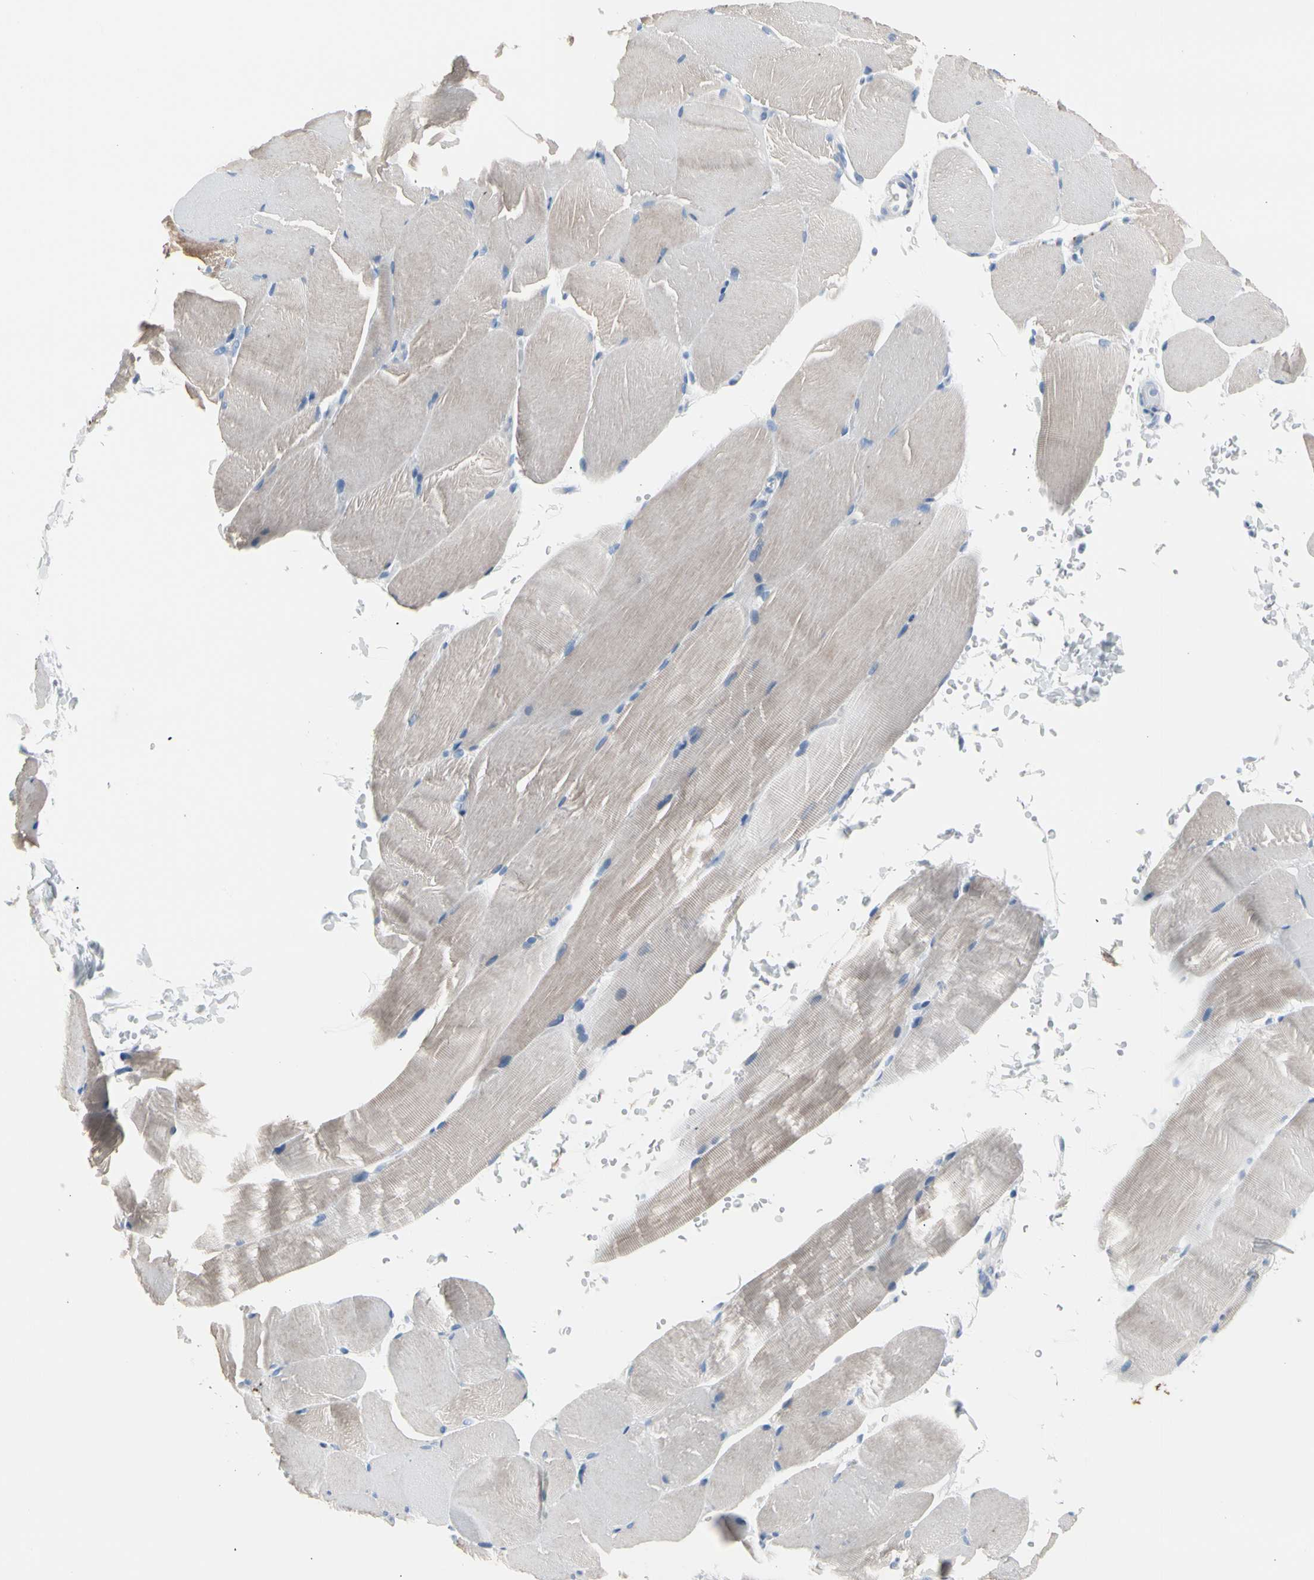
{"staining": {"intensity": "weak", "quantity": ">75%", "location": "cytoplasmic/membranous"}, "tissue": "skeletal muscle", "cell_type": "Myocytes", "image_type": "normal", "snomed": [{"axis": "morphology", "description": "Normal tissue, NOS"}, {"axis": "topography", "description": "Skeletal muscle"}, {"axis": "topography", "description": "Parathyroid gland"}], "caption": "About >75% of myocytes in benign skeletal muscle reveal weak cytoplasmic/membranous protein positivity as visualized by brown immunohistochemical staining.", "gene": "TPO", "patient": {"sex": "female", "age": 37}}